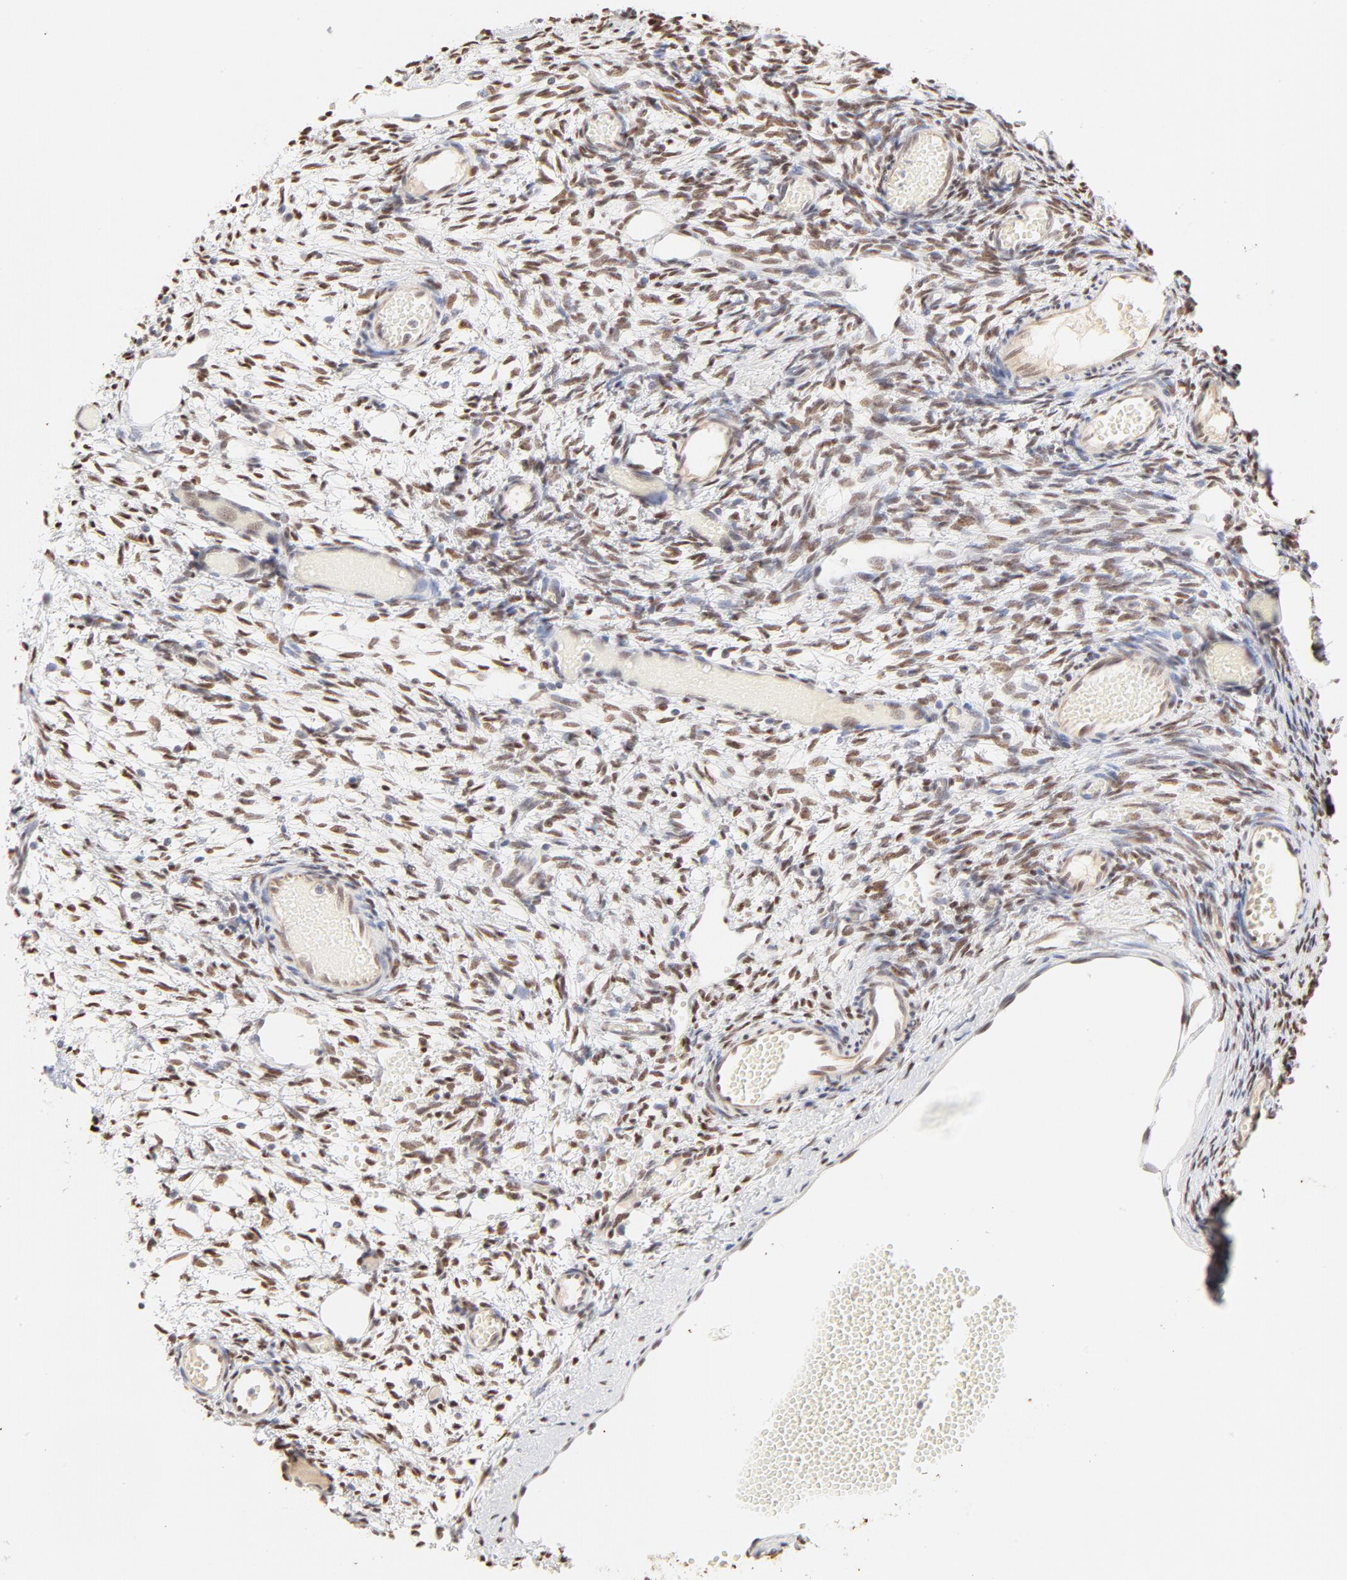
{"staining": {"intensity": "moderate", "quantity": ">75%", "location": "nuclear"}, "tissue": "ovary", "cell_type": "Ovarian stroma cells", "image_type": "normal", "snomed": [{"axis": "morphology", "description": "Normal tissue, NOS"}, {"axis": "topography", "description": "Ovary"}], "caption": "Immunohistochemical staining of benign human ovary demonstrates >75% levels of moderate nuclear protein positivity in approximately >75% of ovarian stroma cells.", "gene": "PBX1", "patient": {"sex": "female", "age": 35}}